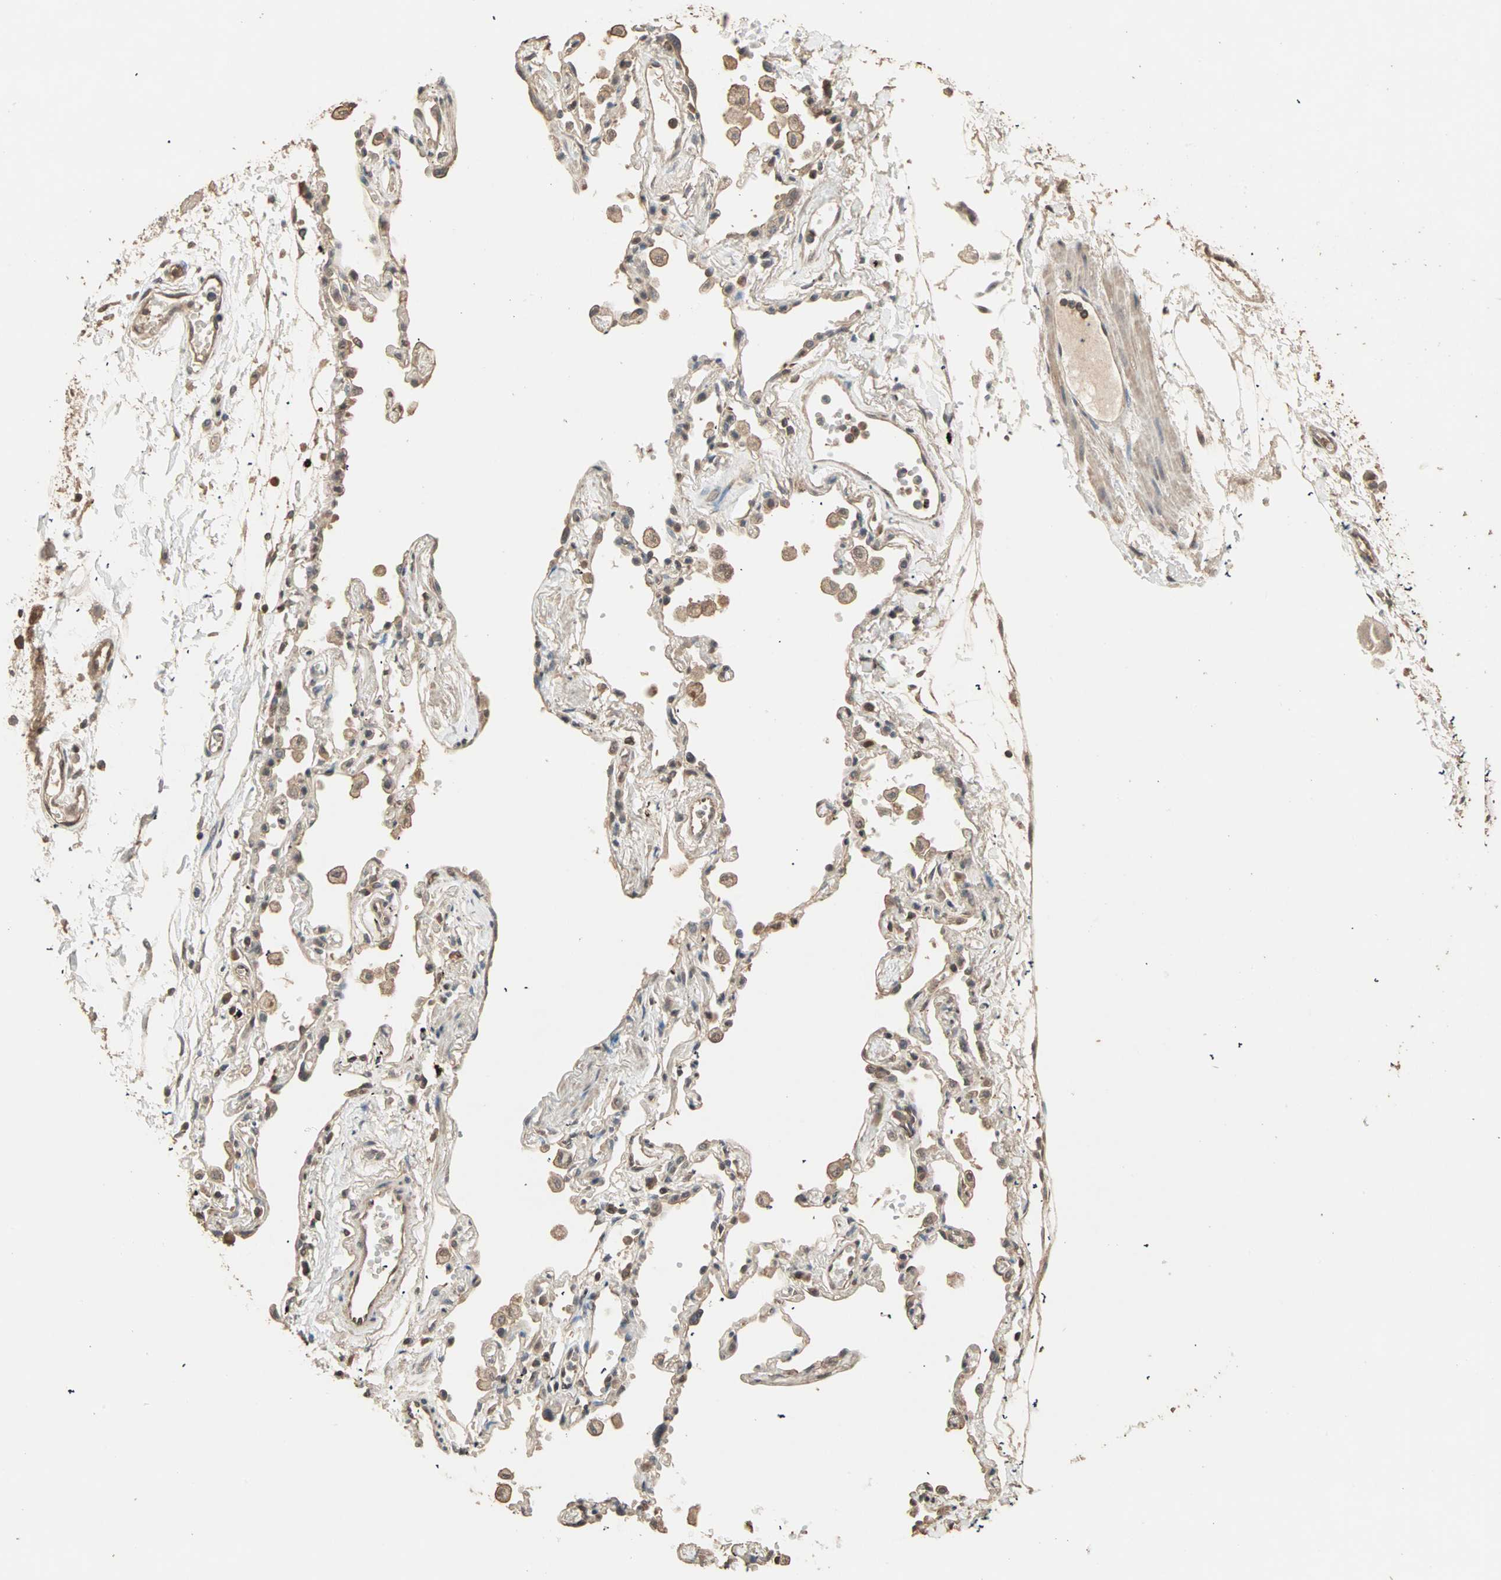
{"staining": {"intensity": "moderate", "quantity": ">75%", "location": "cytoplasmic/membranous,nuclear"}, "tissue": "adipose tissue", "cell_type": "Adipocytes", "image_type": "normal", "snomed": [{"axis": "morphology", "description": "Normal tissue, NOS"}, {"axis": "morphology", "description": "Adenocarcinoma, NOS"}, {"axis": "topography", "description": "Cartilage tissue"}, {"axis": "topography", "description": "Bronchus"}, {"axis": "topography", "description": "Lung"}], "caption": "This is an image of IHC staining of benign adipose tissue, which shows moderate expression in the cytoplasmic/membranous,nuclear of adipocytes.", "gene": "ZBTB33", "patient": {"sex": "female", "age": 67}}